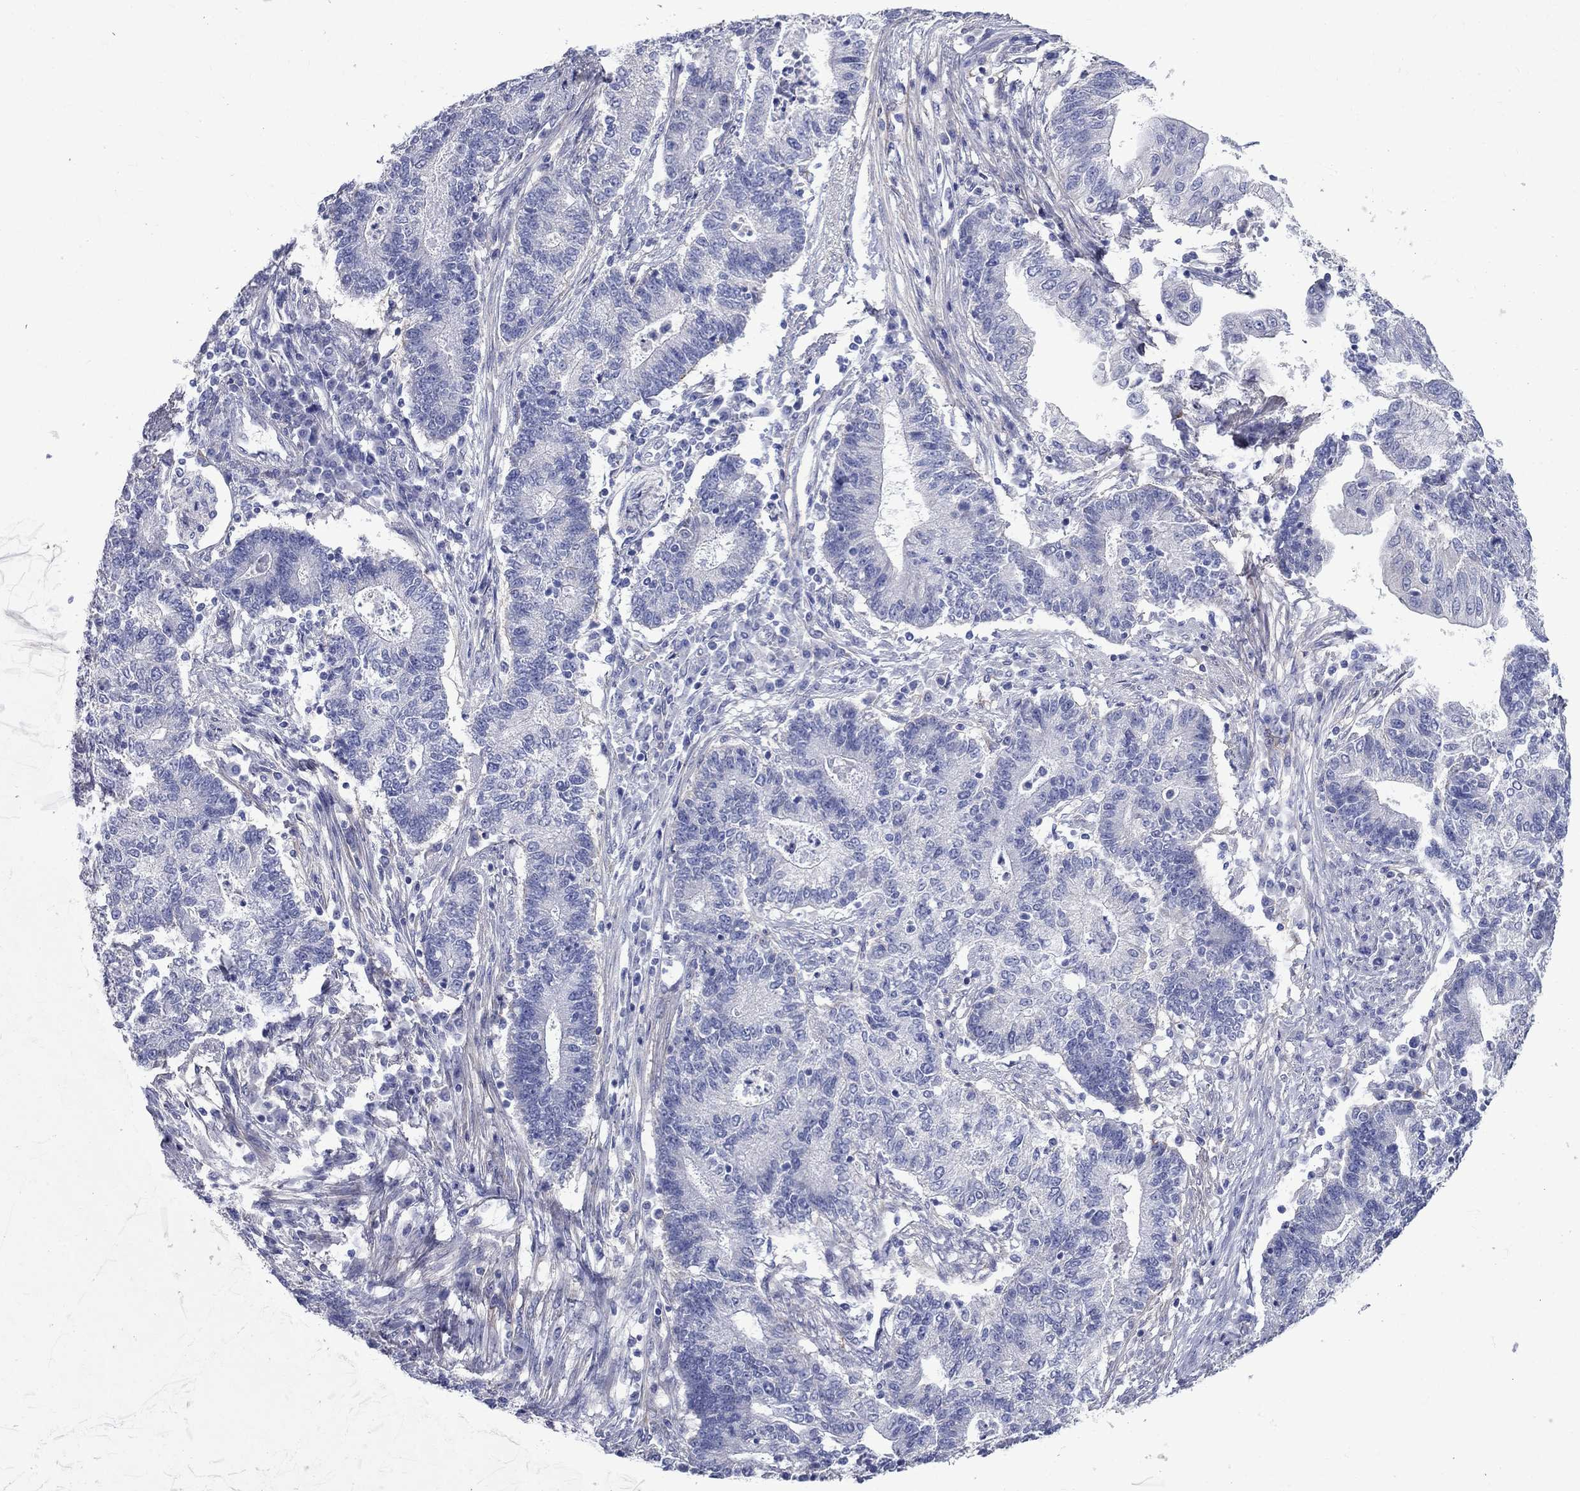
{"staining": {"intensity": "negative", "quantity": "none", "location": "none"}, "tissue": "endometrial cancer", "cell_type": "Tumor cells", "image_type": "cancer", "snomed": [{"axis": "morphology", "description": "Adenocarcinoma, NOS"}, {"axis": "topography", "description": "Uterus"}, {"axis": "topography", "description": "Endometrium"}], "caption": "Tumor cells are negative for brown protein staining in adenocarcinoma (endometrial). Brightfield microscopy of IHC stained with DAB (3,3'-diaminobenzidine) (brown) and hematoxylin (blue), captured at high magnification.", "gene": "ANXA10", "patient": {"sex": "female", "age": 54}}